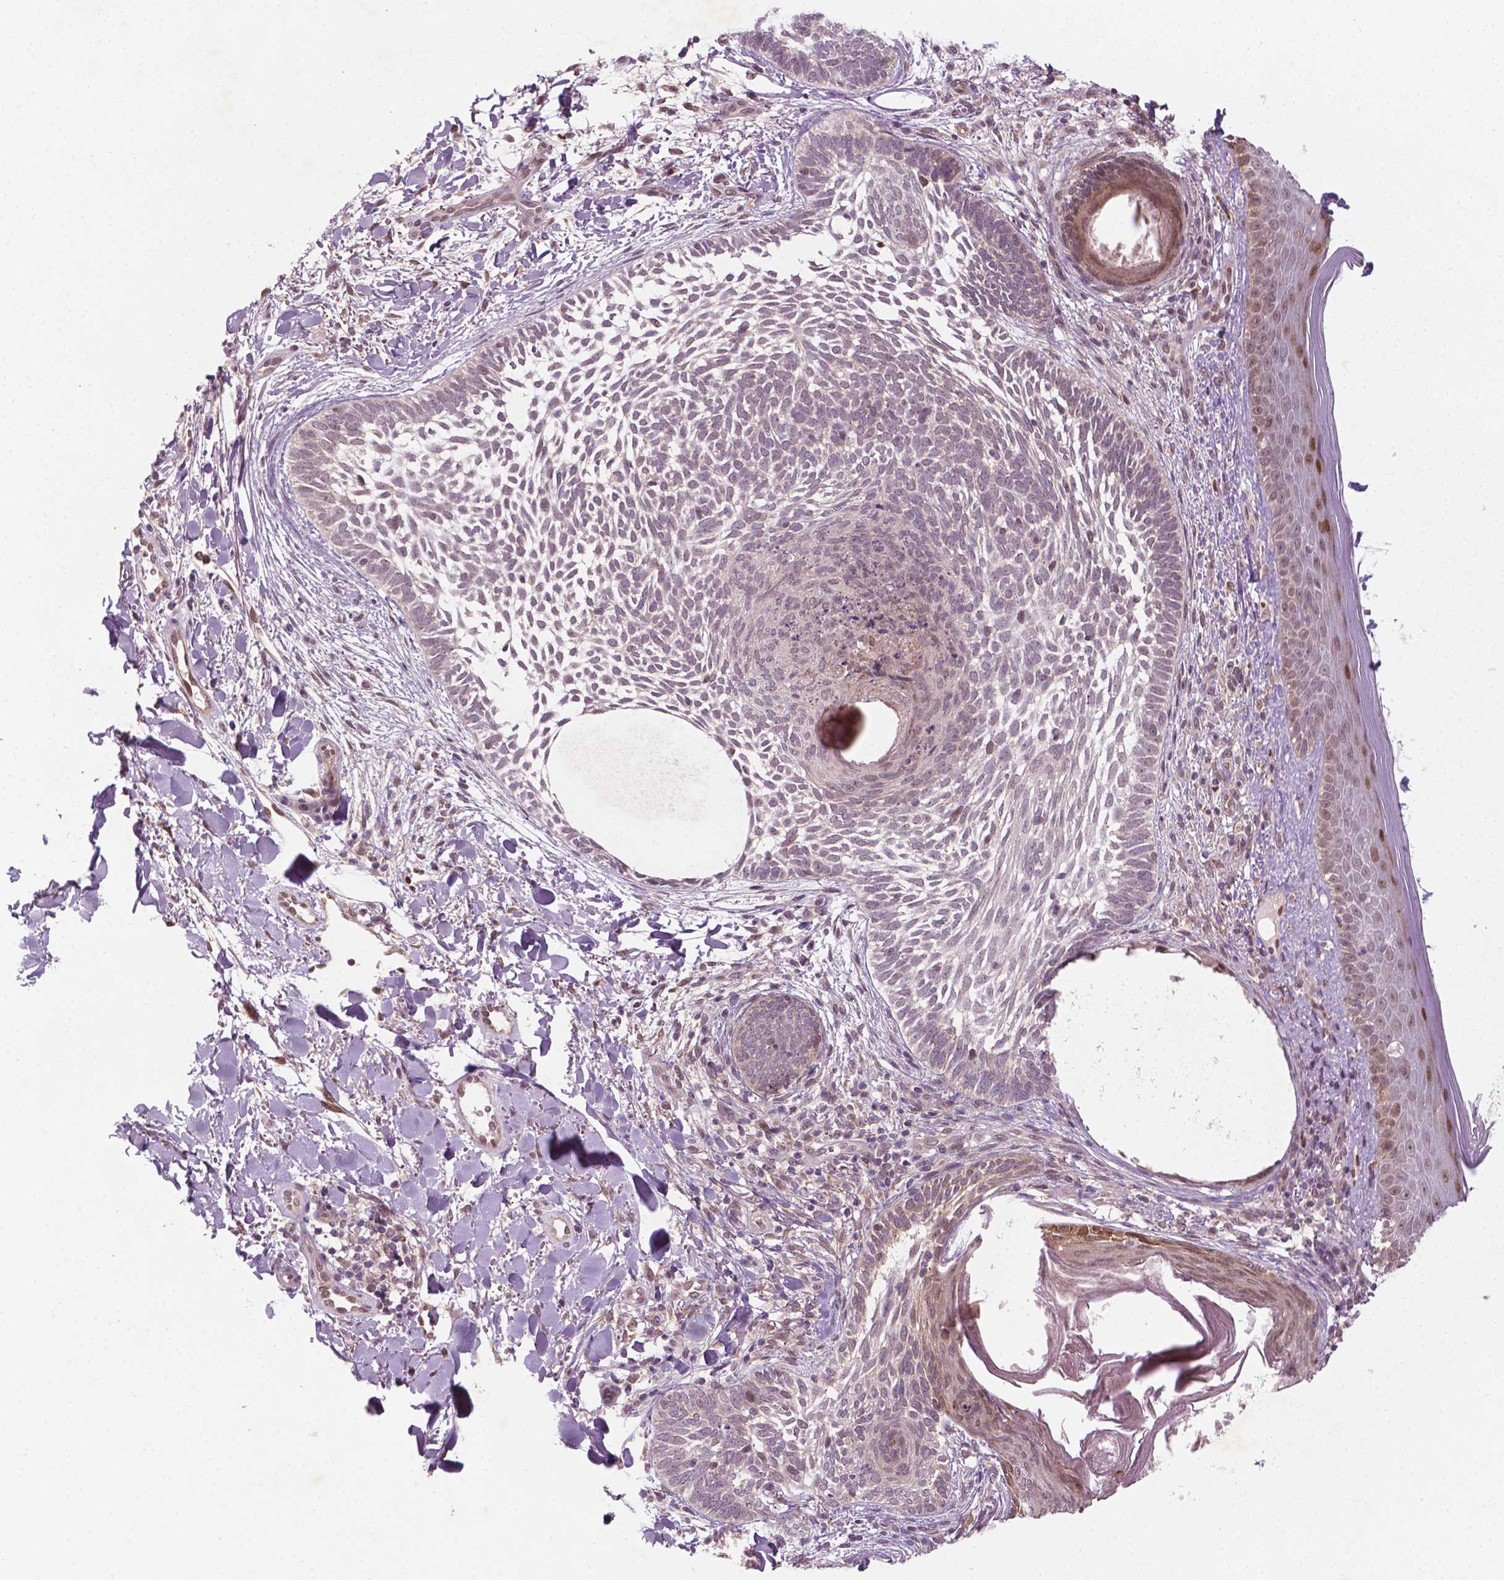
{"staining": {"intensity": "negative", "quantity": "none", "location": "none"}, "tissue": "skin cancer", "cell_type": "Tumor cells", "image_type": "cancer", "snomed": [{"axis": "morphology", "description": "Normal tissue, NOS"}, {"axis": "morphology", "description": "Basal cell carcinoma"}, {"axis": "topography", "description": "Skin"}], "caption": "Tumor cells show no significant positivity in basal cell carcinoma (skin).", "gene": "NFAT5", "patient": {"sex": "male", "age": 46}}